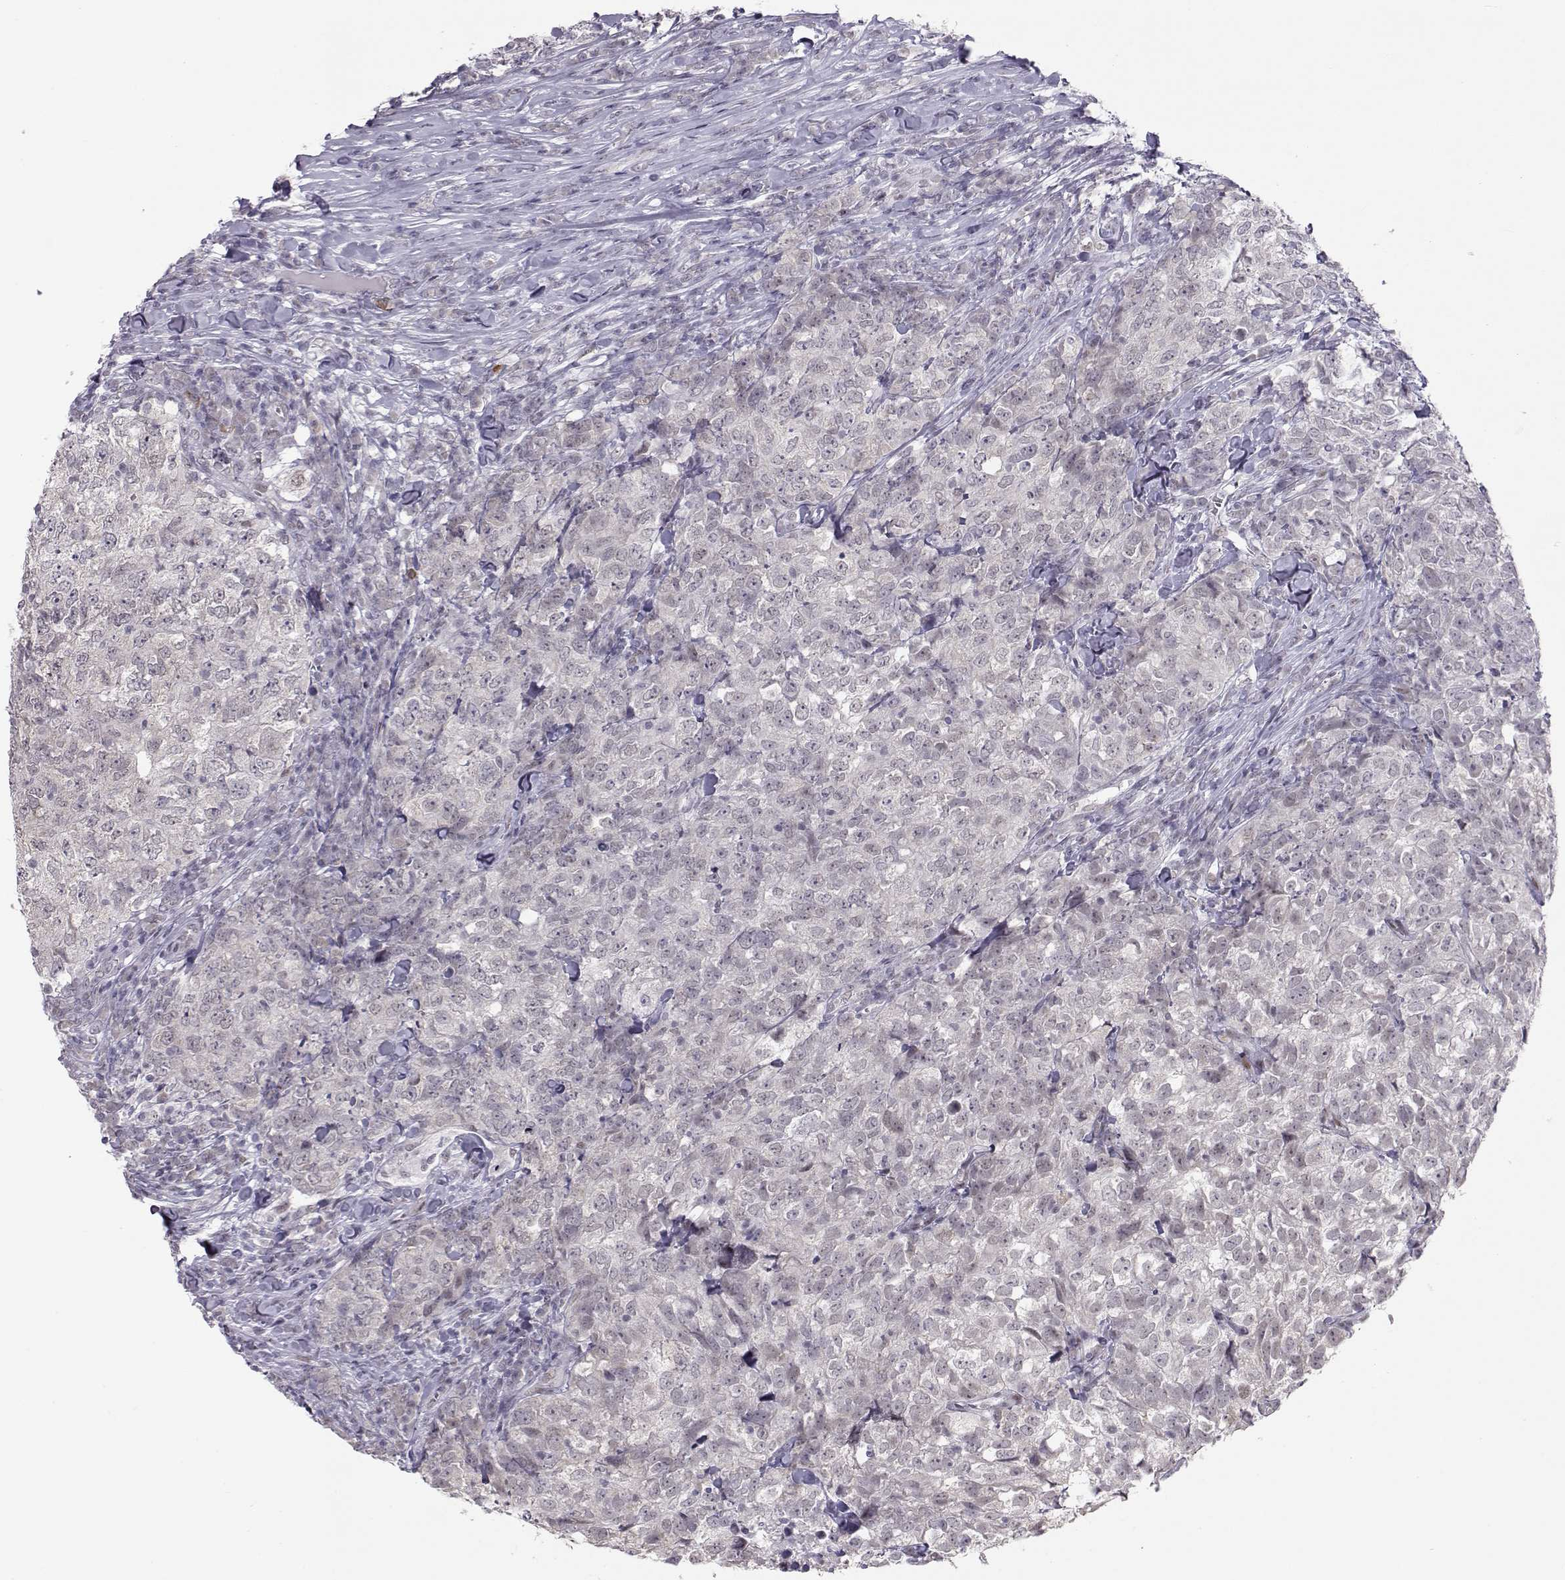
{"staining": {"intensity": "negative", "quantity": "none", "location": "none"}, "tissue": "breast cancer", "cell_type": "Tumor cells", "image_type": "cancer", "snomed": [{"axis": "morphology", "description": "Duct carcinoma"}, {"axis": "topography", "description": "Breast"}], "caption": "Tumor cells show no significant expression in breast intraductal carcinoma. Brightfield microscopy of immunohistochemistry stained with DAB (3,3'-diaminobenzidine) (brown) and hematoxylin (blue), captured at high magnification.", "gene": "SIX6", "patient": {"sex": "female", "age": 30}}